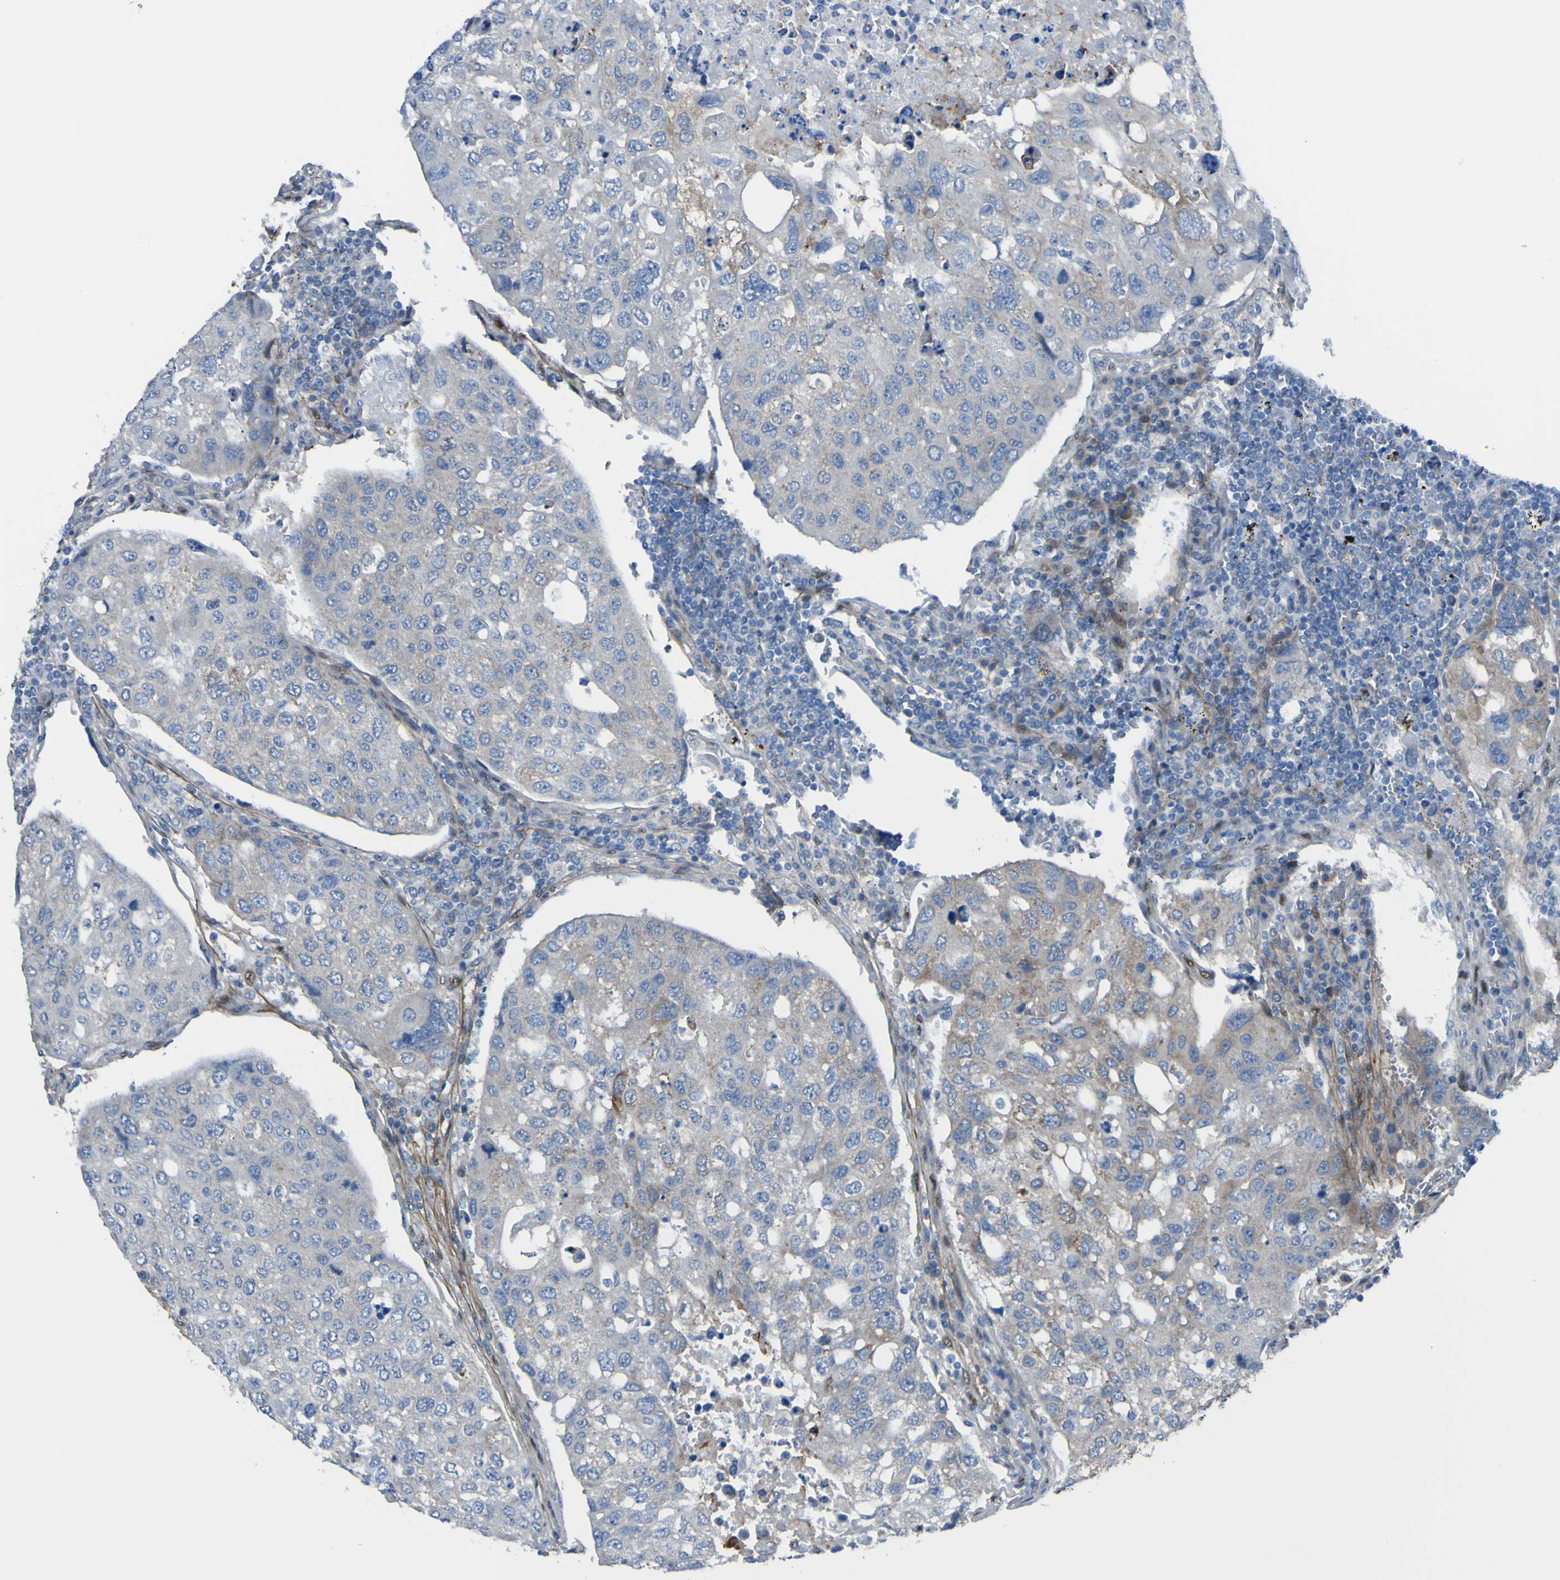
{"staining": {"intensity": "moderate", "quantity": "25%-75%", "location": "cytoplasmic/membranous"}, "tissue": "urothelial cancer", "cell_type": "Tumor cells", "image_type": "cancer", "snomed": [{"axis": "morphology", "description": "Urothelial carcinoma, High grade"}, {"axis": "topography", "description": "Lymph node"}, {"axis": "topography", "description": "Urinary bladder"}], "caption": "The micrograph exhibits a brown stain indicating the presence of a protein in the cytoplasmic/membranous of tumor cells in high-grade urothelial carcinoma.", "gene": "LRRN1", "patient": {"sex": "male", "age": 51}}